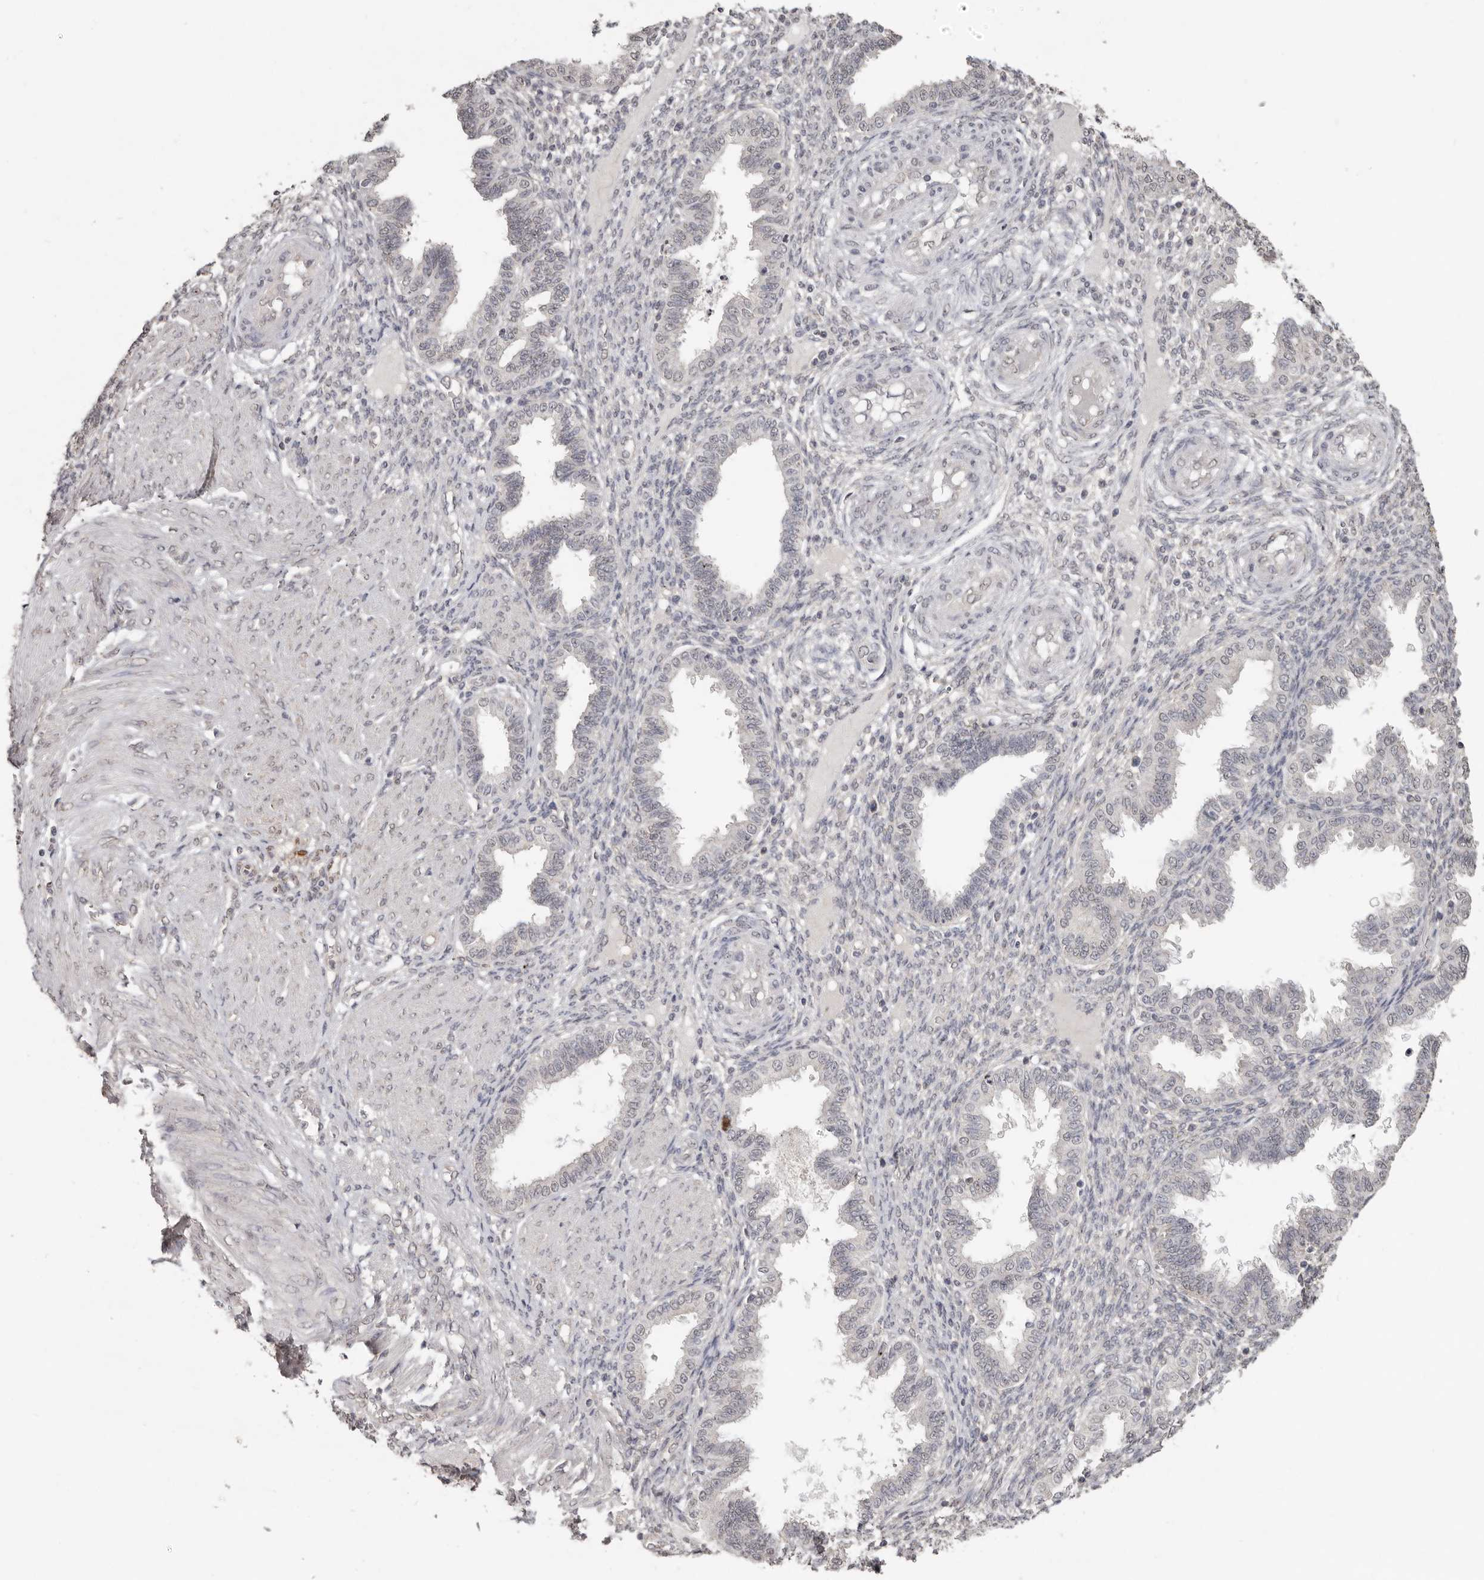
{"staining": {"intensity": "weak", "quantity": "<25%", "location": "nuclear"}, "tissue": "endometrium", "cell_type": "Cells in endometrial stroma", "image_type": "normal", "snomed": [{"axis": "morphology", "description": "Normal tissue, NOS"}, {"axis": "topography", "description": "Endometrium"}], "caption": "DAB (3,3'-diaminobenzidine) immunohistochemical staining of unremarkable human endometrium shows no significant expression in cells in endometrial stroma. The staining is performed using DAB brown chromogen with nuclei counter-stained in using hematoxylin.", "gene": "LINGO2", "patient": {"sex": "female", "age": 33}}